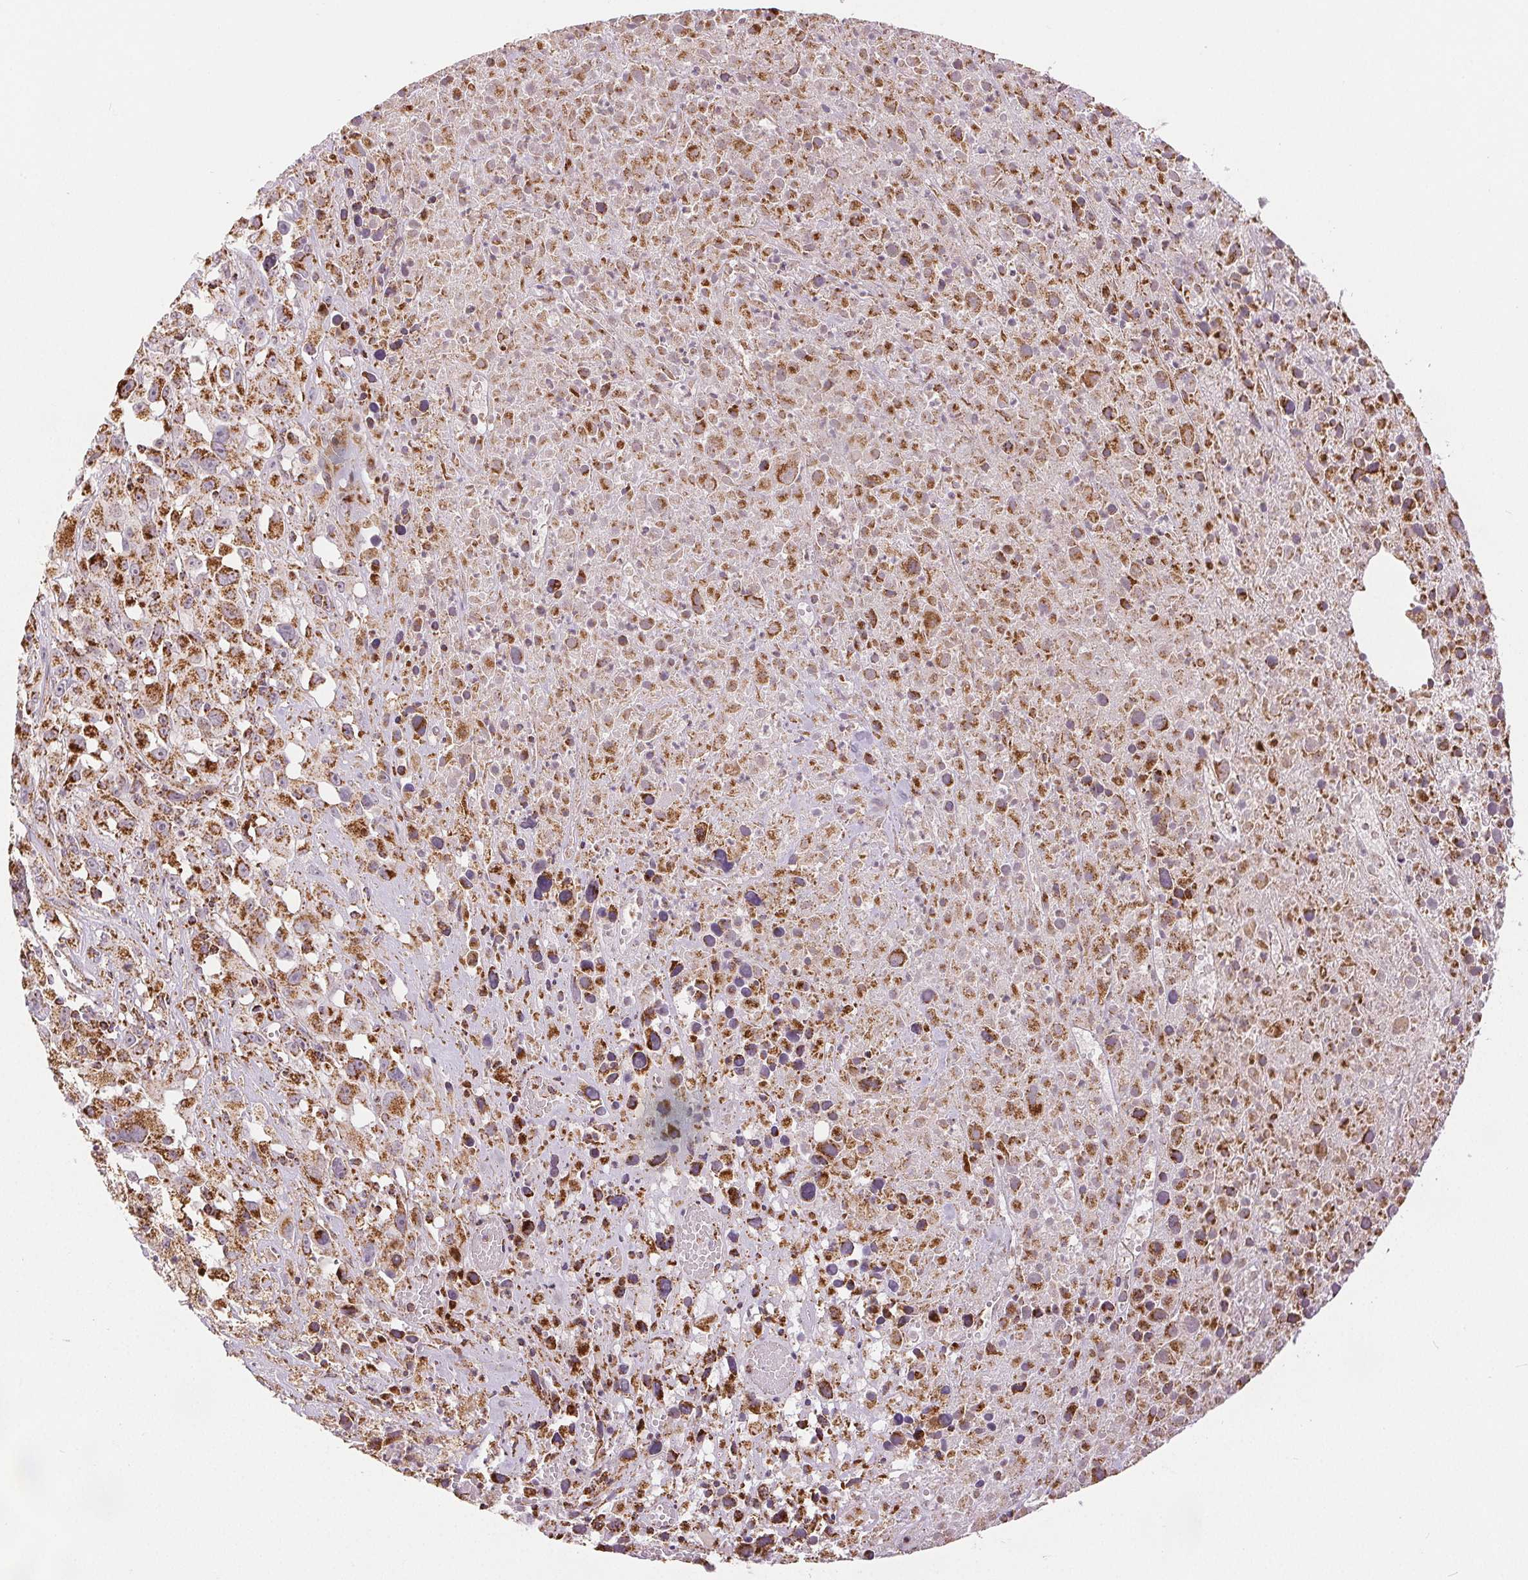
{"staining": {"intensity": "strong", "quantity": ">75%", "location": "cytoplasmic/membranous"}, "tissue": "melanoma", "cell_type": "Tumor cells", "image_type": "cancer", "snomed": [{"axis": "morphology", "description": "Malignant melanoma, Metastatic site"}, {"axis": "topography", "description": "Soft tissue"}], "caption": "An image showing strong cytoplasmic/membranous staining in about >75% of tumor cells in melanoma, as visualized by brown immunohistochemical staining.", "gene": "SDHB", "patient": {"sex": "male", "age": 50}}